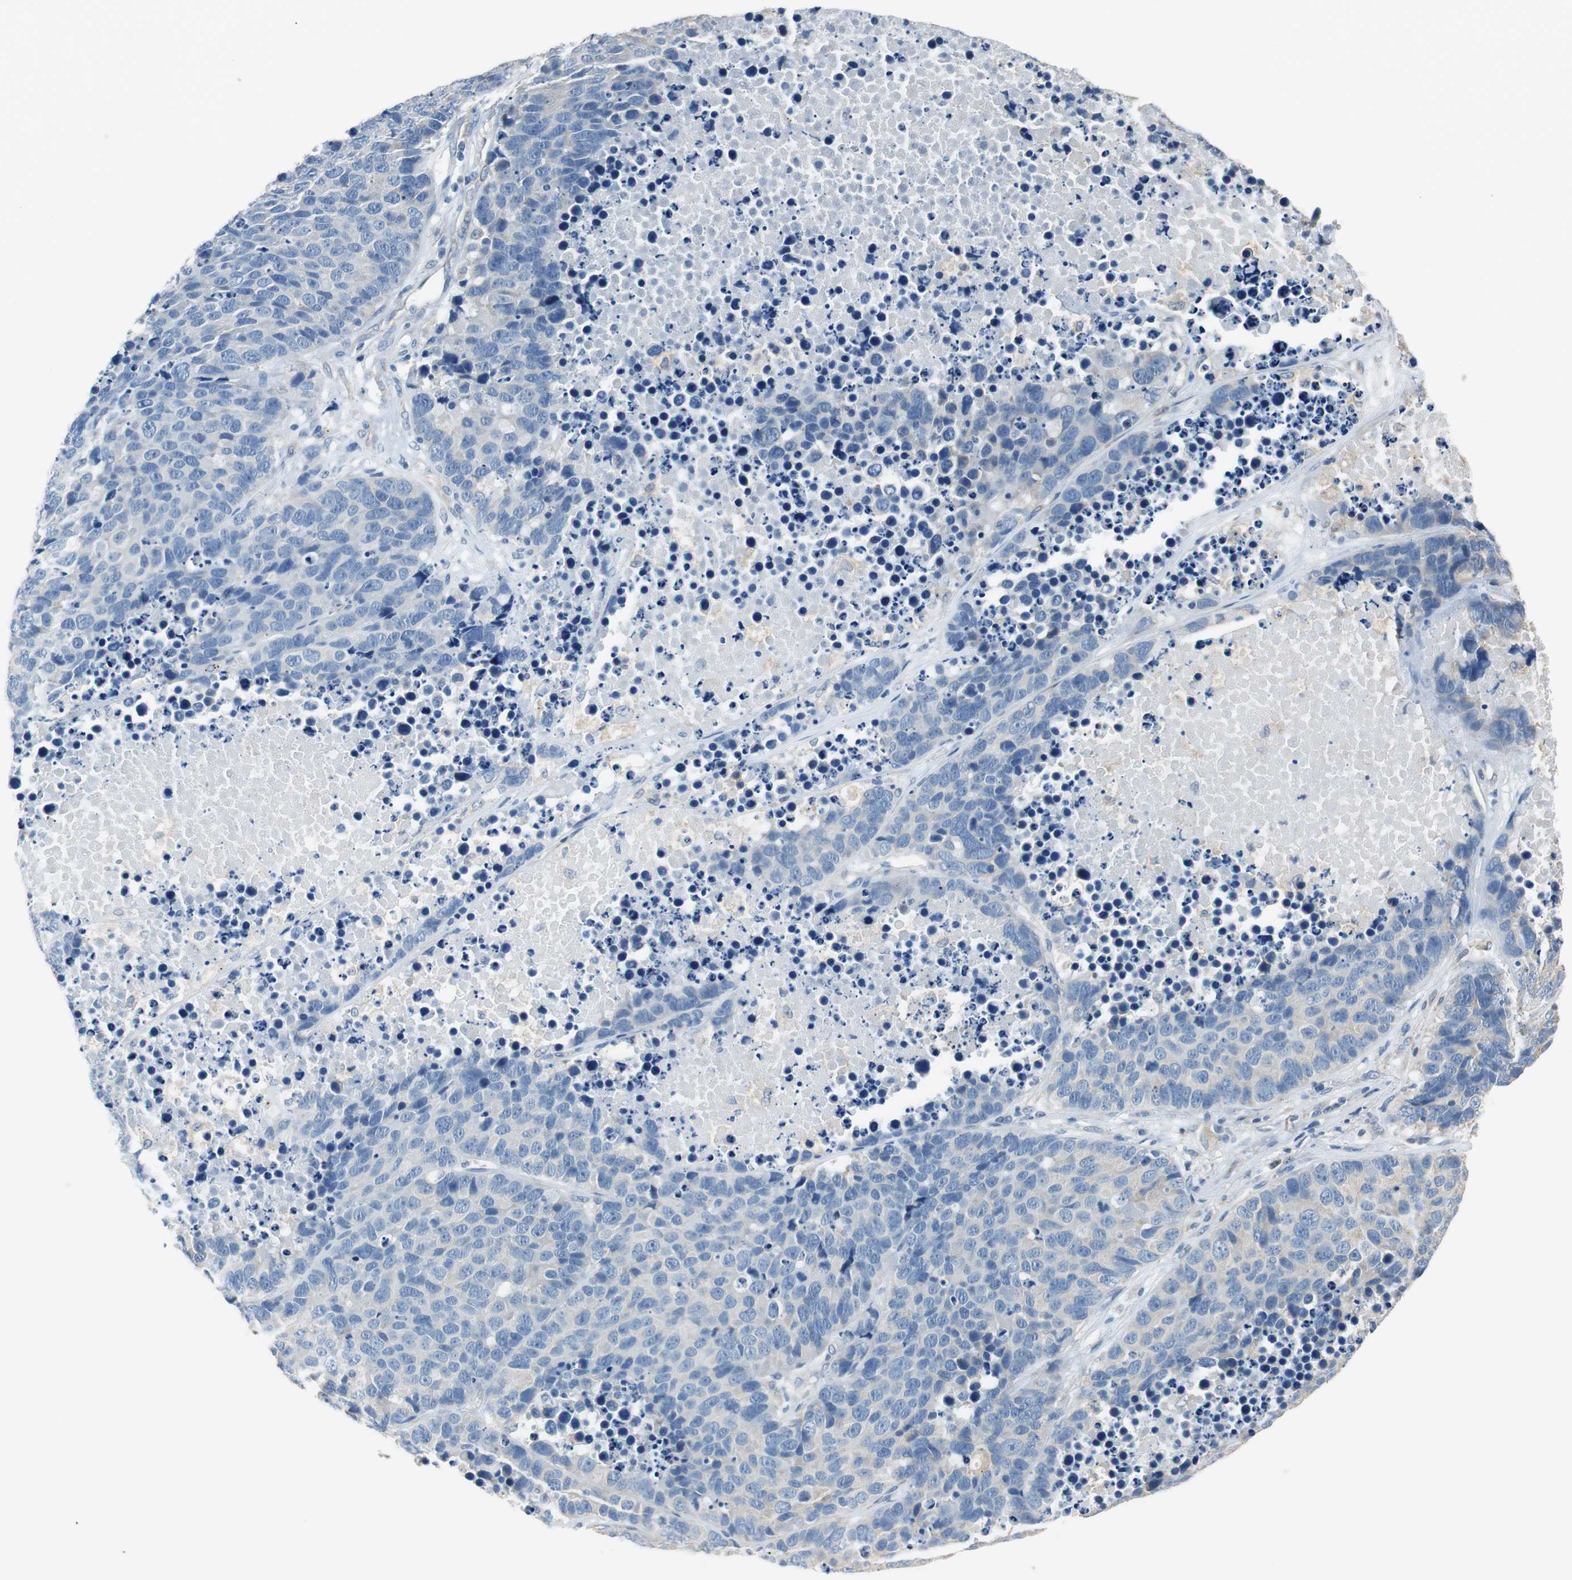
{"staining": {"intensity": "negative", "quantity": "none", "location": "none"}, "tissue": "carcinoid", "cell_type": "Tumor cells", "image_type": "cancer", "snomed": [{"axis": "morphology", "description": "Carcinoid, malignant, NOS"}, {"axis": "topography", "description": "Lung"}], "caption": "Immunohistochemistry (IHC) of carcinoid reveals no staining in tumor cells.", "gene": "ALDH4A1", "patient": {"sex": "male", "age": 60}}